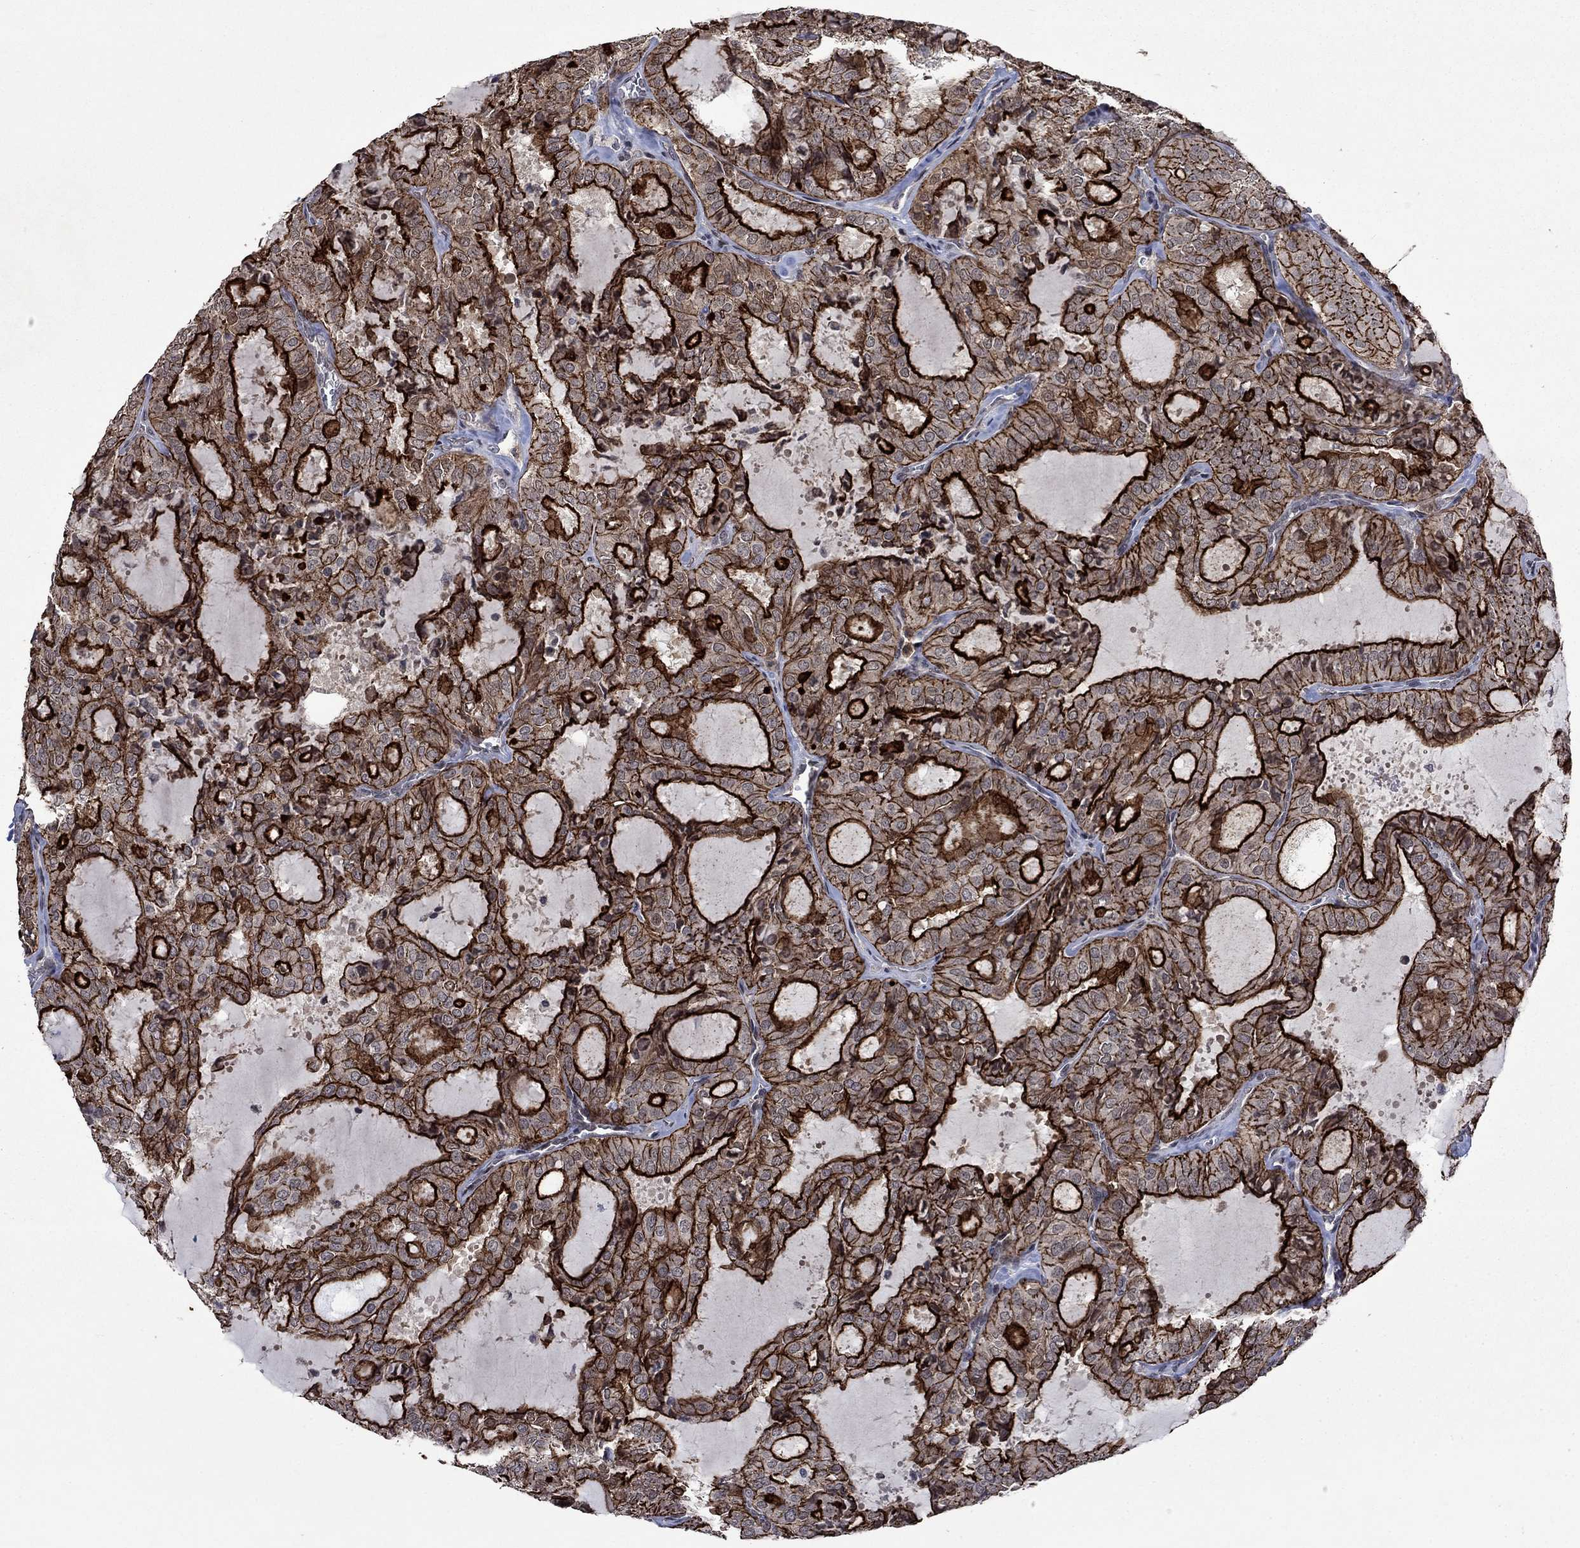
{"staining": {"intensity": "strong", "quantity": ">75%", "location": "cytoplasmic/membranous"}, "tissue": "thyroid cancer", "cell_type": "Tumor cells", "image_type": "cancer", "snomed": [{"axis": "morphology", "description": "Follicular adenoma carcinoma, NOS"}, {"axis": "topography", "description": "Thyroid gland"}], "caption": "A high-resolution micrograph shows immunohistochemistry (IHC) staining of thyroid cancer, which shows strong cytoplasmic/membranous staining in approximately >75% of tumor cells. Nuclei are stained in blue.", "gene": "PPP1R9A", "patient": {"sex": "male", "age": 75}}